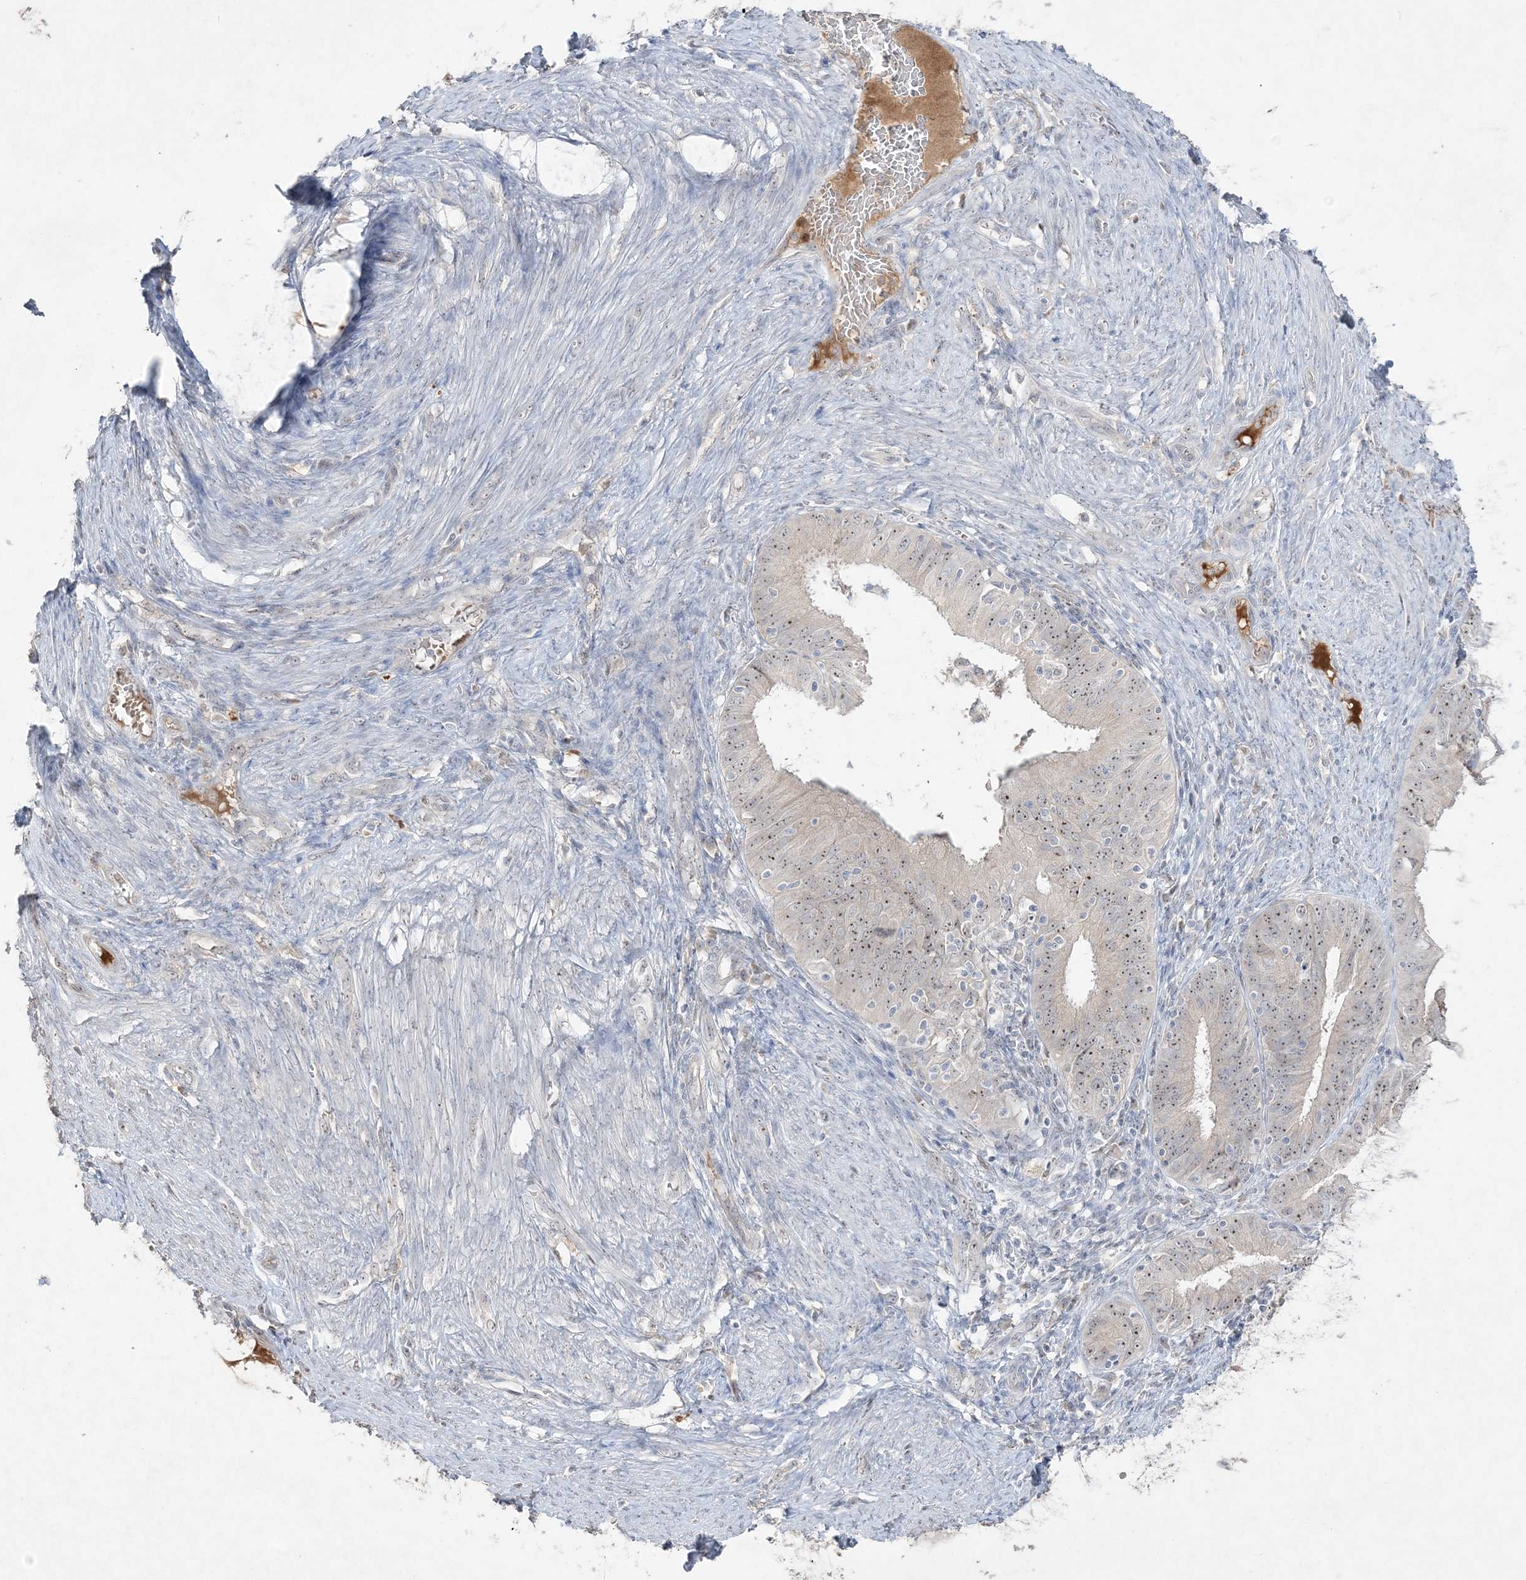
{"staining": {"intensity": "moderate", "quantity": ">75%", "location": "nuclear"}, "tissue": "endometrial cancer", "cell_type": "Tumor cells", "image_type": "cancer", "snomed": [{"axis": "morphology", "description": "Adenocarcinoma, NOS"}, {"axis": "topography", "description": "Endometrium"}], "caption": "The immunohistochemical stain labels moderate nuclear expression in tumor cells of adenocarcinoma (endometrial) tissue.", "gene": "NOP16", "patient": {"sex": "female", "age": 51}}